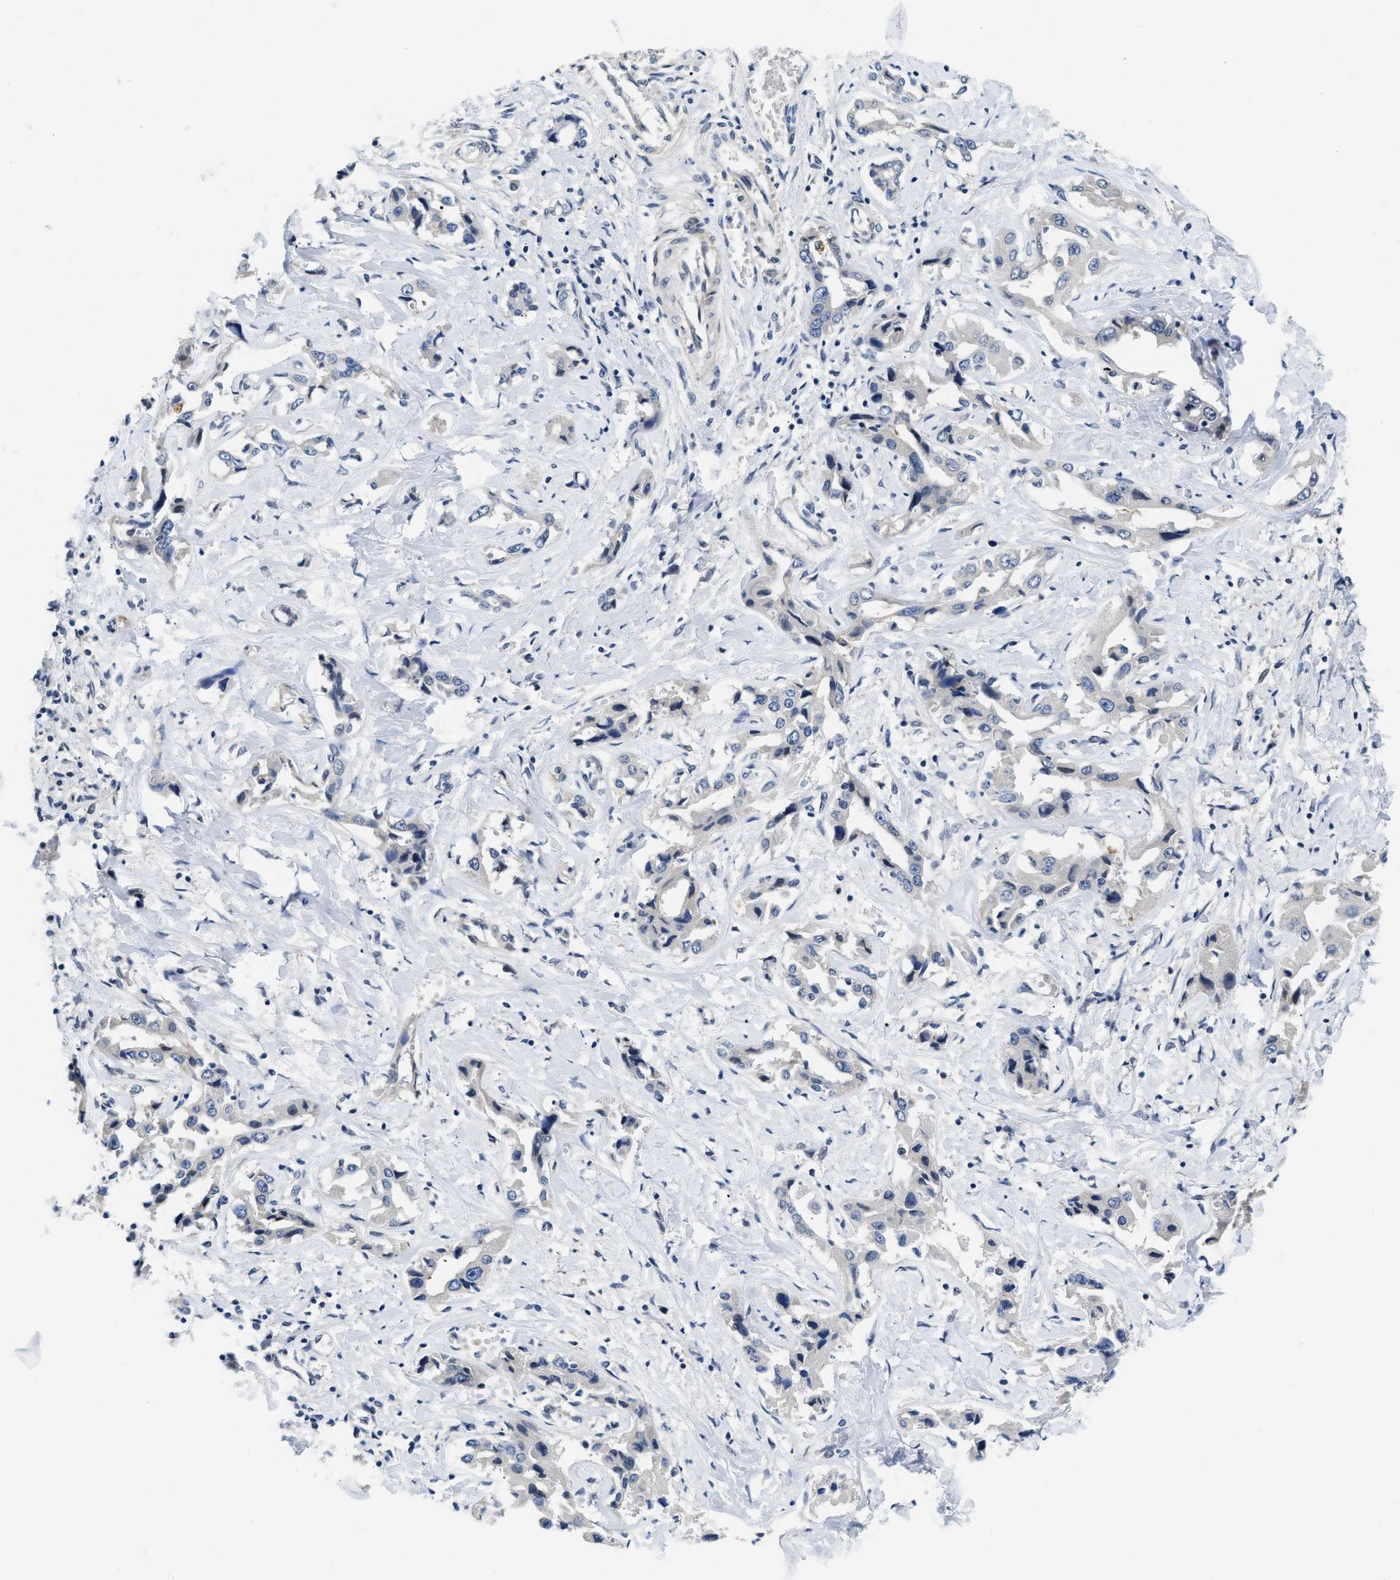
{"staining": {"intensity": "negative", "quantity": "none", "location": "none"}, "tissue": "liver cancer", "cell_type": "Tumor cells", "image_type": "cancer", "snomed": [{"axis": "morphology", "description": "Cholangiocarcinoma"}, {"axis": "topography", "description": "Liver"}], "caption": "Immunohistochemistry histopathology image of neoplastic tissue: liver cancer (cholangiocarcinoma) stained with DAB shows no significant protein positivity in tumor cells.", "gene": "CLGN", "patient": {"sex": "male", "age": 59}}